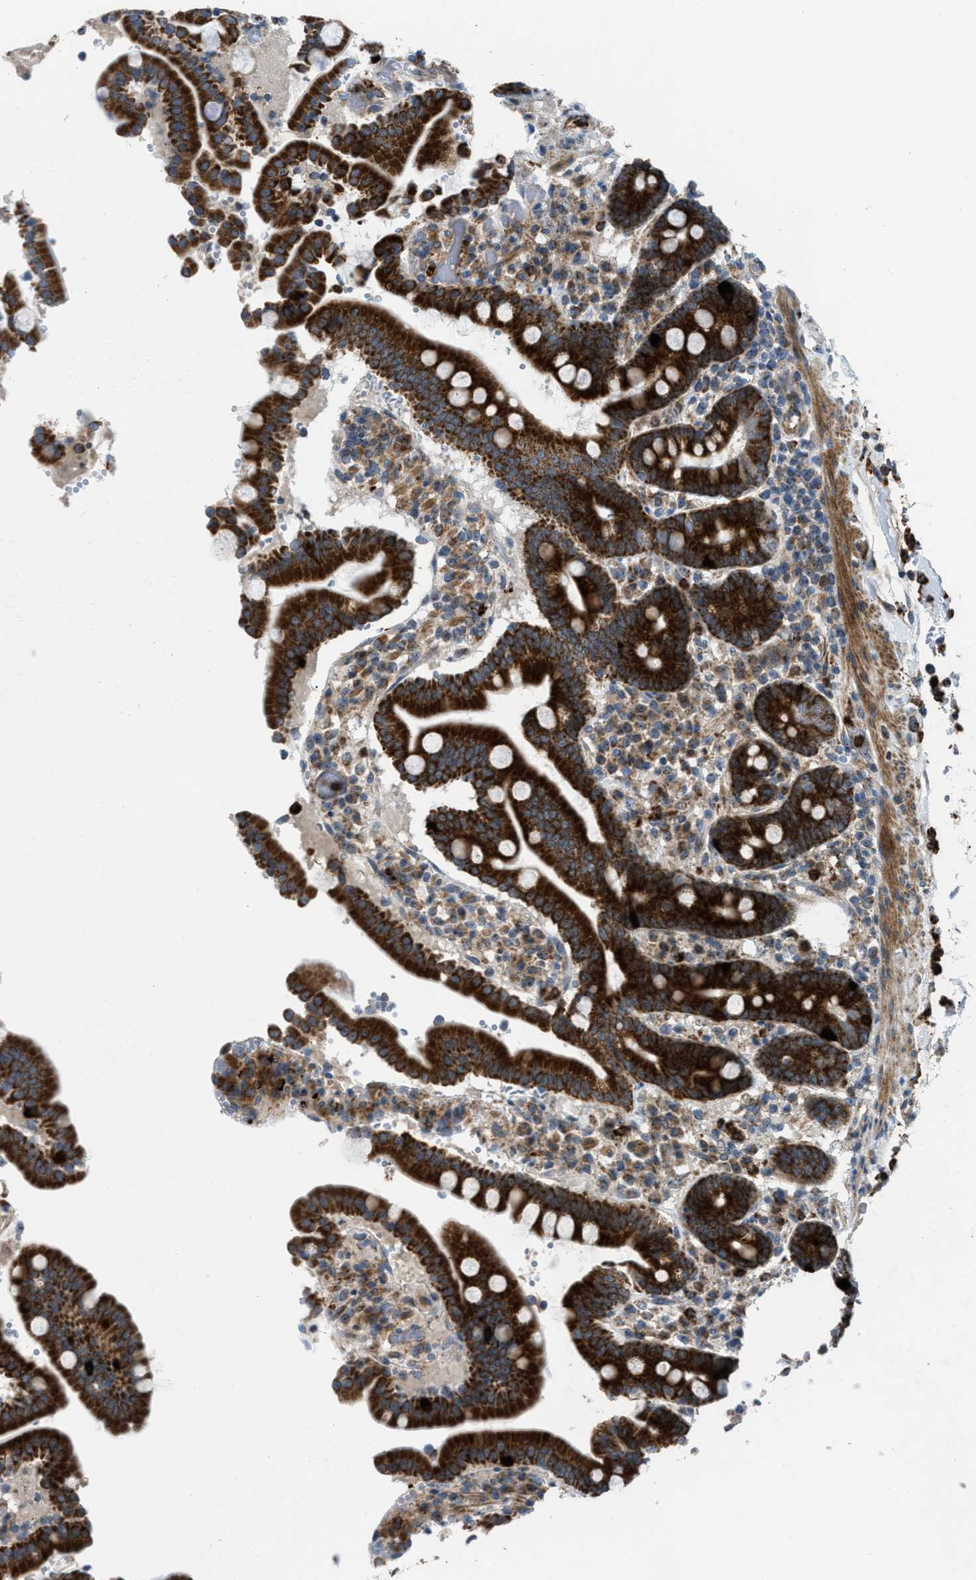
{"staining": {"intensity": "strong", "quantity": ">75%", "location": "cytoplasmic/membranous"}, "tissue": "duodenum", "cell_type": "Glandular cells", "image_type": "normal", "snomed": [{"axis": "morphology", "description": "Normal tissue, NOS"}, {"axis": "topography", "description": "Small intestine, NOS"}], "caption": "Unremarkable duodenum displays strong cytoplasmic/membranous staining in approximately >75% of glandular cells, visualized by immunohistochemistry.", "gene": "TPH1", "patient": {"sex": "female", "age": 71}}